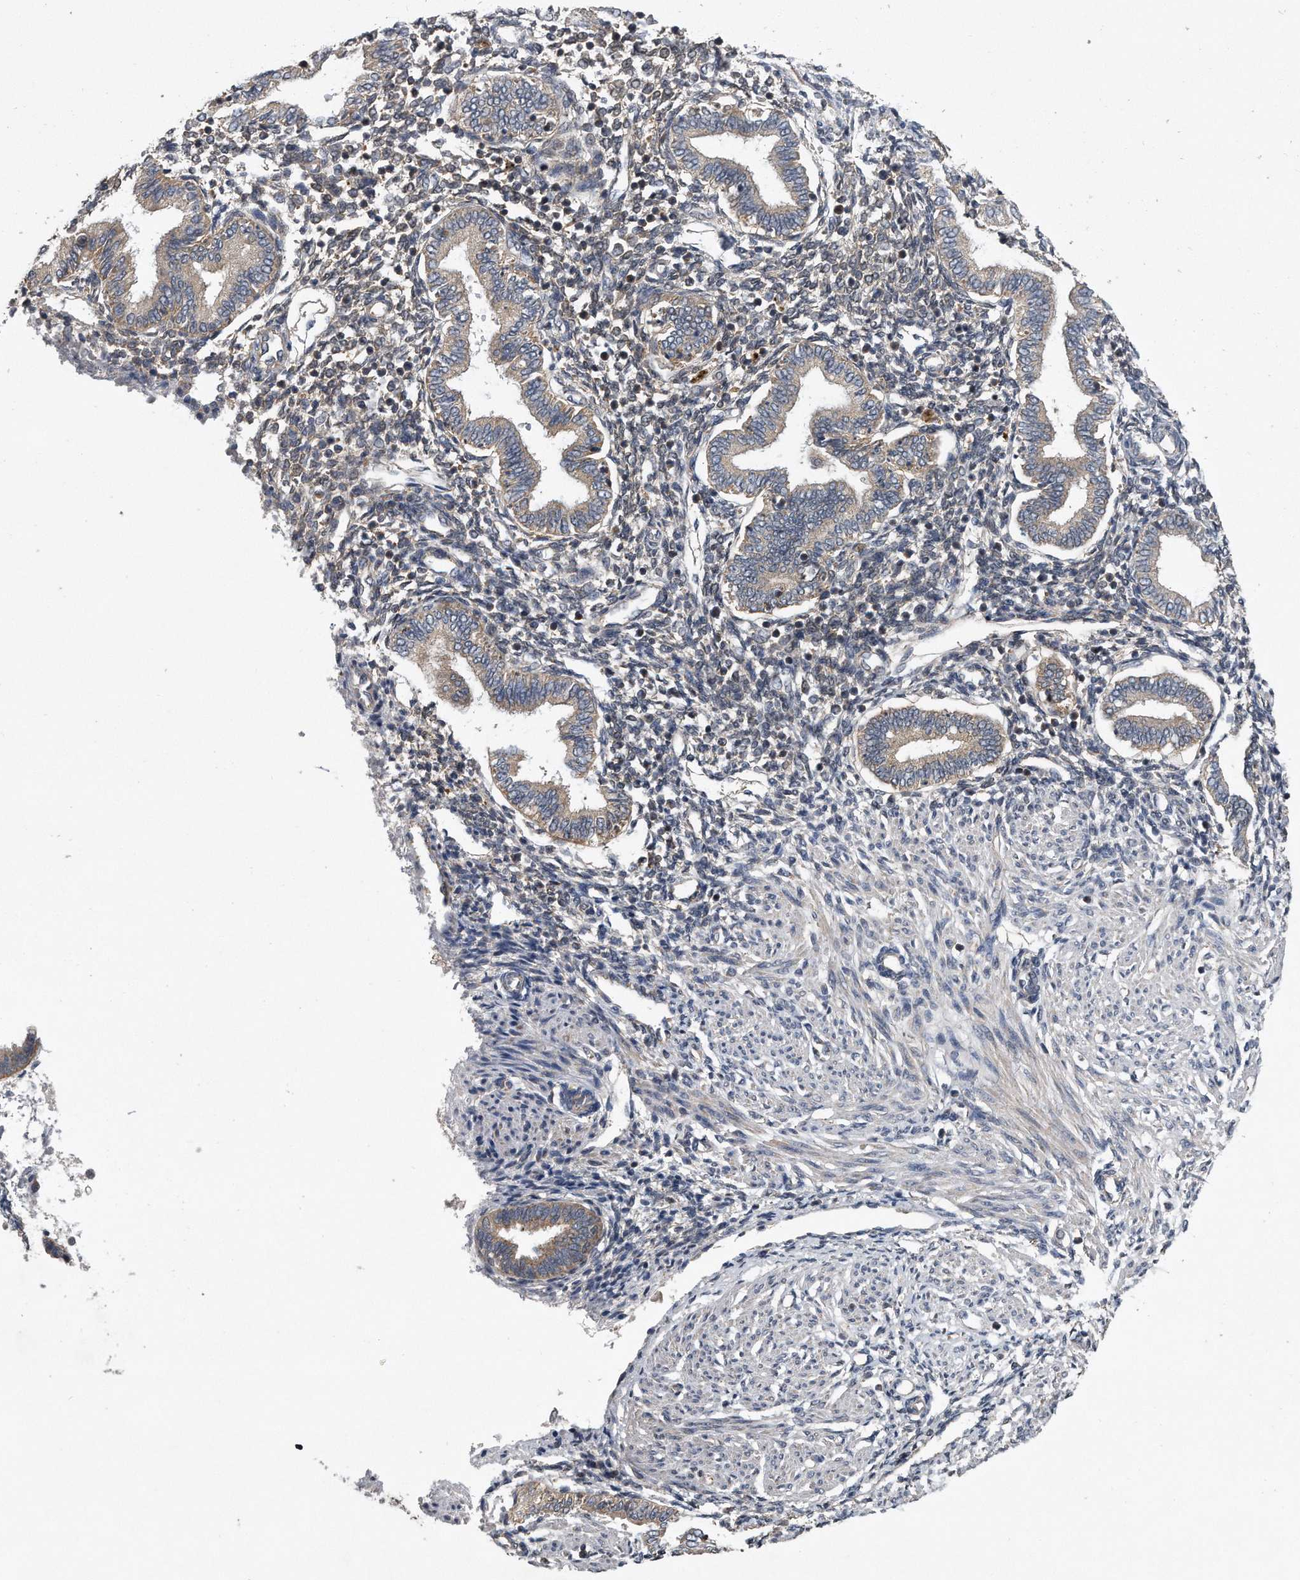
{"staining": {"intensity": "weak", "quantity": "25%-75%", "location": "cytoplasmic/membranous"}, "tissue": "endometrium", "cell_type": "Cells in endometrial stroma", "image_type": "normal", "snomed": [{"axis": "morphology", "description": "Normal tissue, NOS"}, {"axis": "topography", "description": "Endometrium"}], "caption": "Endometrium was stained to show a protein in brown. There is low levels of weak cytoplasmic/membranous expression in about 25%-75% of cells in endometrial stroma. Nuclei are stained in blue.", "gene": "ALPK2", "patient": {"sex": "female", "age": 53}}